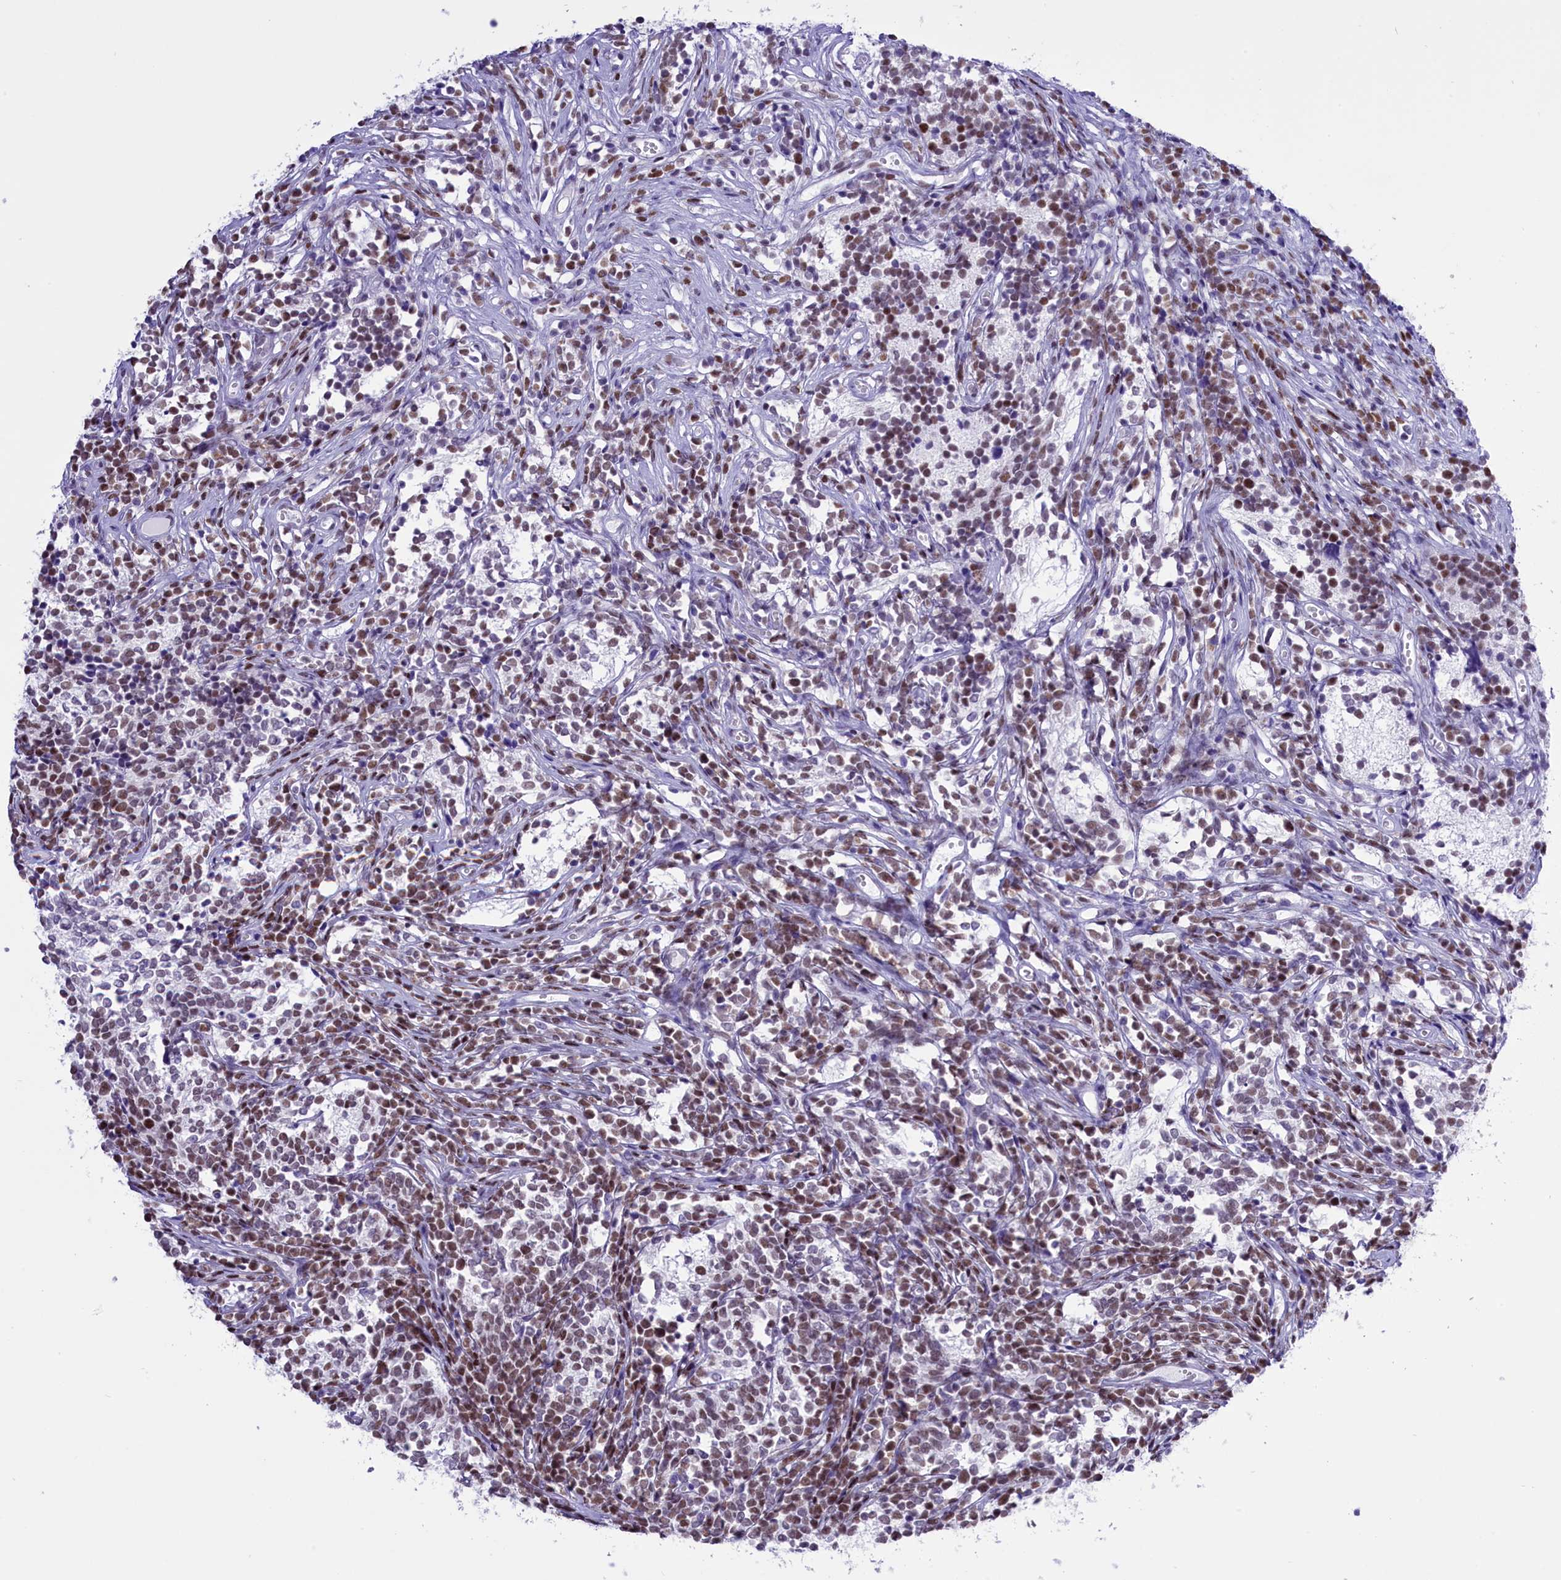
{"staining": {"intensity": "weak", "quantity": "25%-75%", "location": "nuclear"}, "tissue": "glioma", "cell_type": "Tumor cells", "image_type": "cancer", "snomed": [{"axis": "morphology", "description": "Glioma, malignant, Low grade"}, {"axis": "topography", "description": "Brain"}], "caption": "Malignant low-grade glioma stained with a brown dye shows weak nuclear positive staining in approximately 25%-75% of tumor cells.", "gene": "RPS6KB1", "patient": {"sex": "female", "age": 1}}